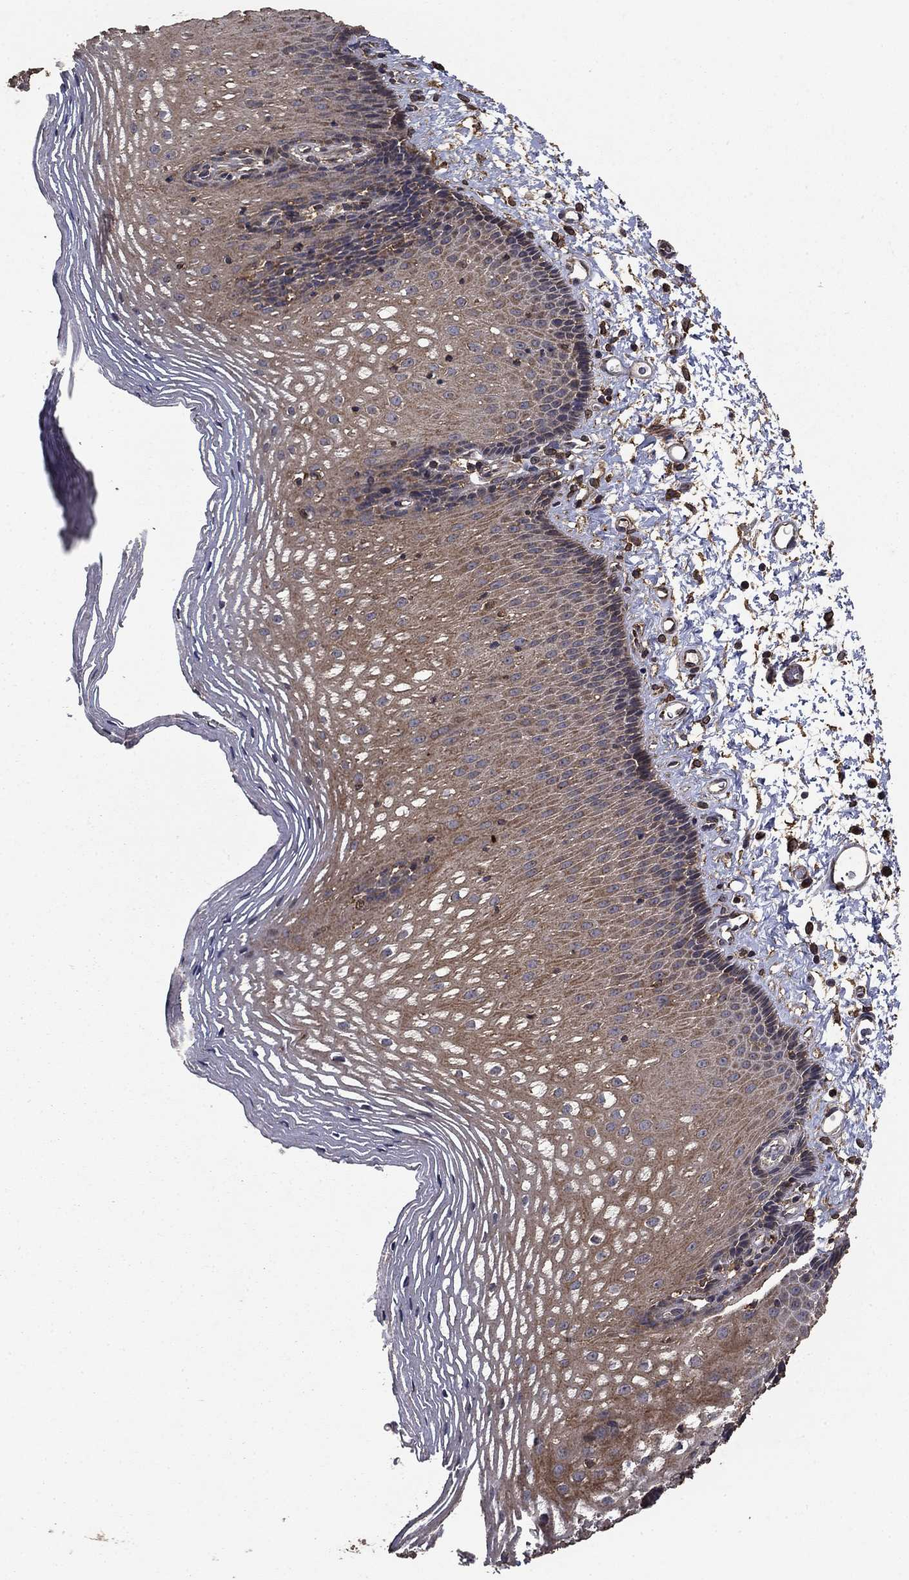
{"staining": {"intensity": "moderate", "quantity": "25%-75%", "location": "cytoplasmic/membranous"}, "tissue": "esophagus", "cell_type": "Squamous epithelial cells", "image_type": "normal", "snomed": [{"axis": "morphology", "description": "Normal tissue, NOS"}, {"axis": "topography", "description": "Esophagus"}], "caption": "Brown immunohistochemical staining in unremarkable esophagus reveals moderate cytoplasmic/membranous expression in about 25%-75% of squamous epithelial cells.", "gene": "IFRD1", "patient": {"sex": "male", "age": 76}}